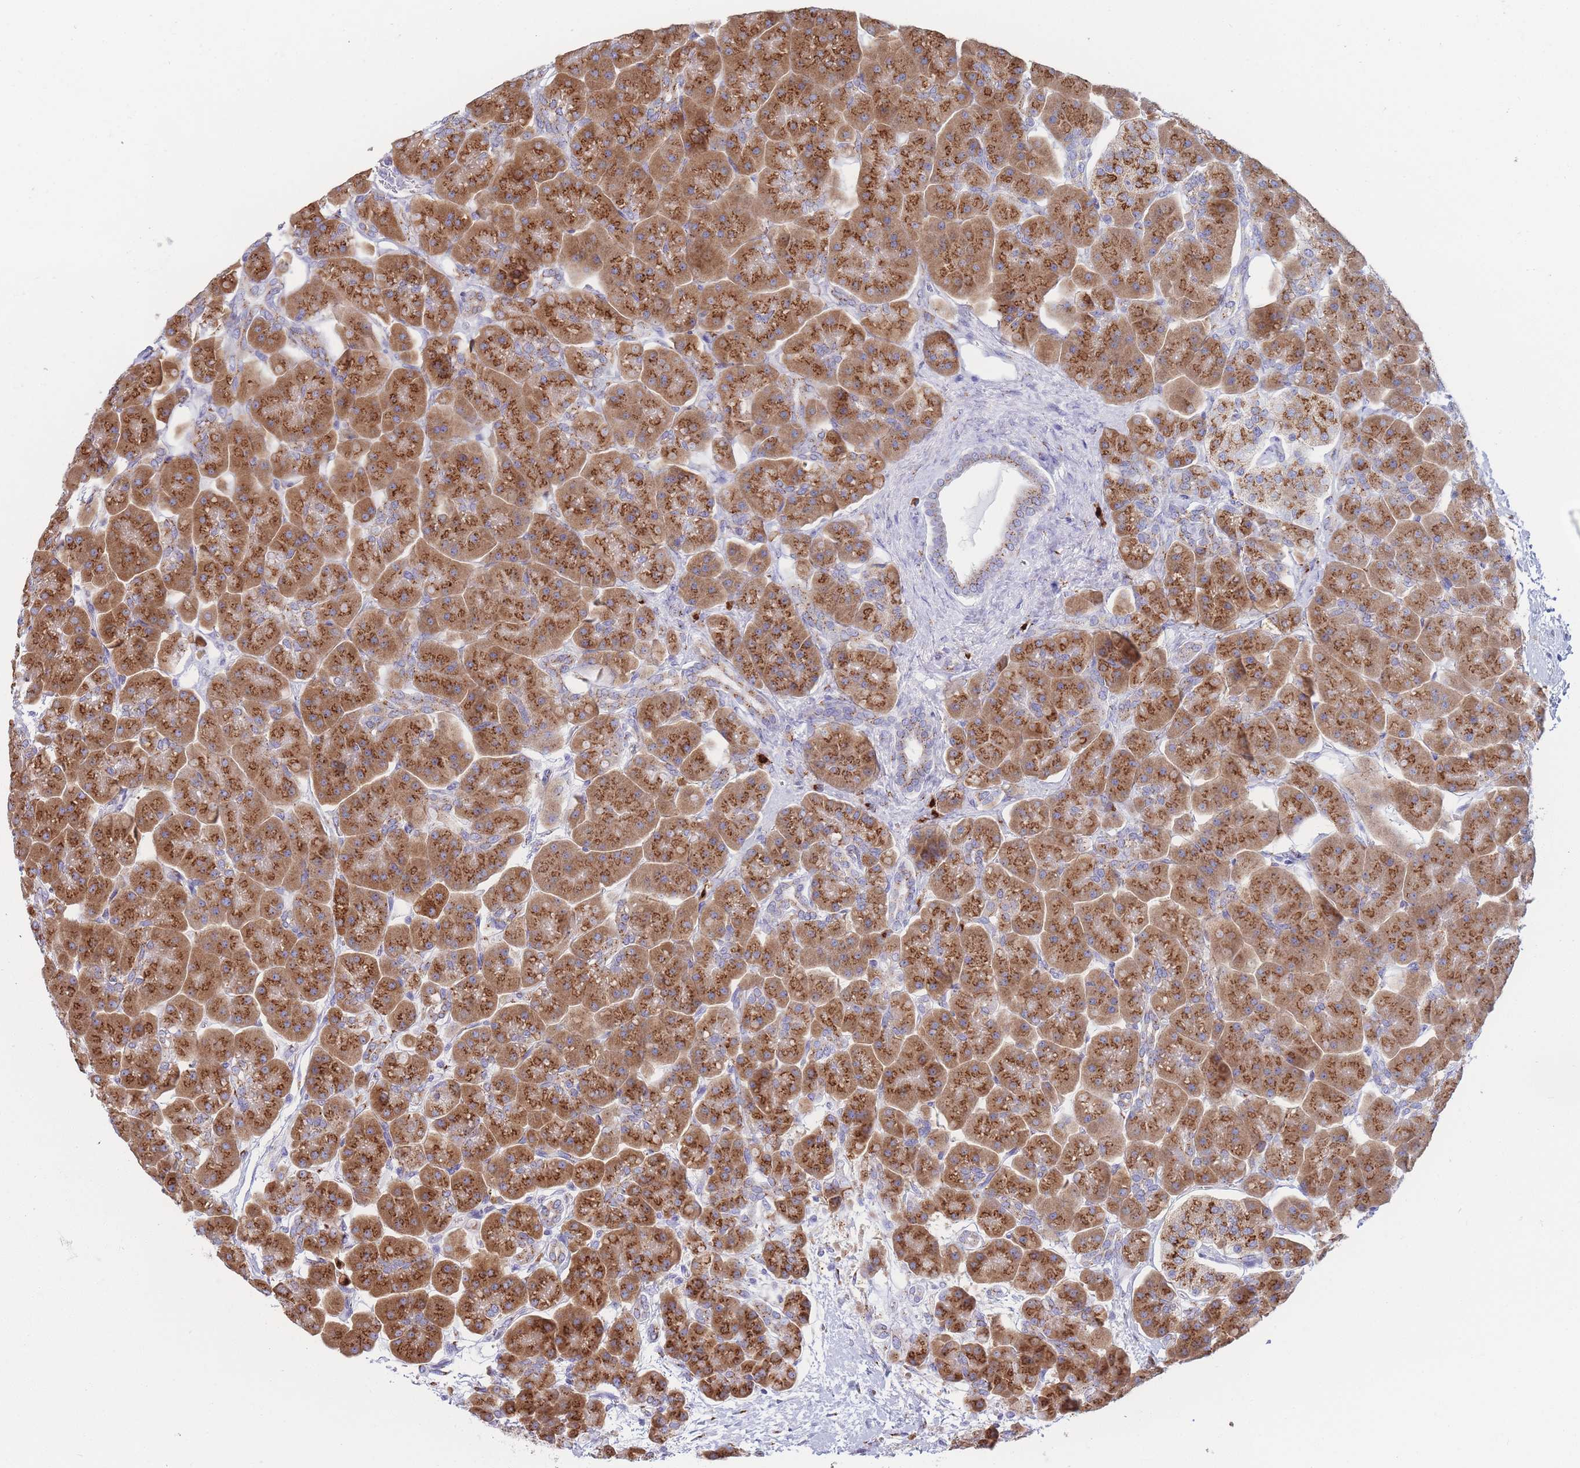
{"staining": {"intensity": "strong", "quantity": ">75%", "location": "cytoplasmic/membranous"}, "tissue": "pancreas", "cell_type": "Exocrine glandular cells", "image_type": "normal", "snomed": [{"axis": "morphology", "description": "Normal tissue, NOS"}, {"axis": "topography", "description": "Pancreas"}], "caption": "Protein staining by immunohistochemistry (IHC) displays strong cytoplasmic/membranous staining in about >75% of exocrine glandular cells in unremarkable pancreas. (Stains: DAB (3,3'-diaminobenzidine) in brown, nuclei in blue, Microscopy: brightfield microscopy at high magnification).", "gene": "MRPL30", "patient": {"sex": "male", "age": 66}}